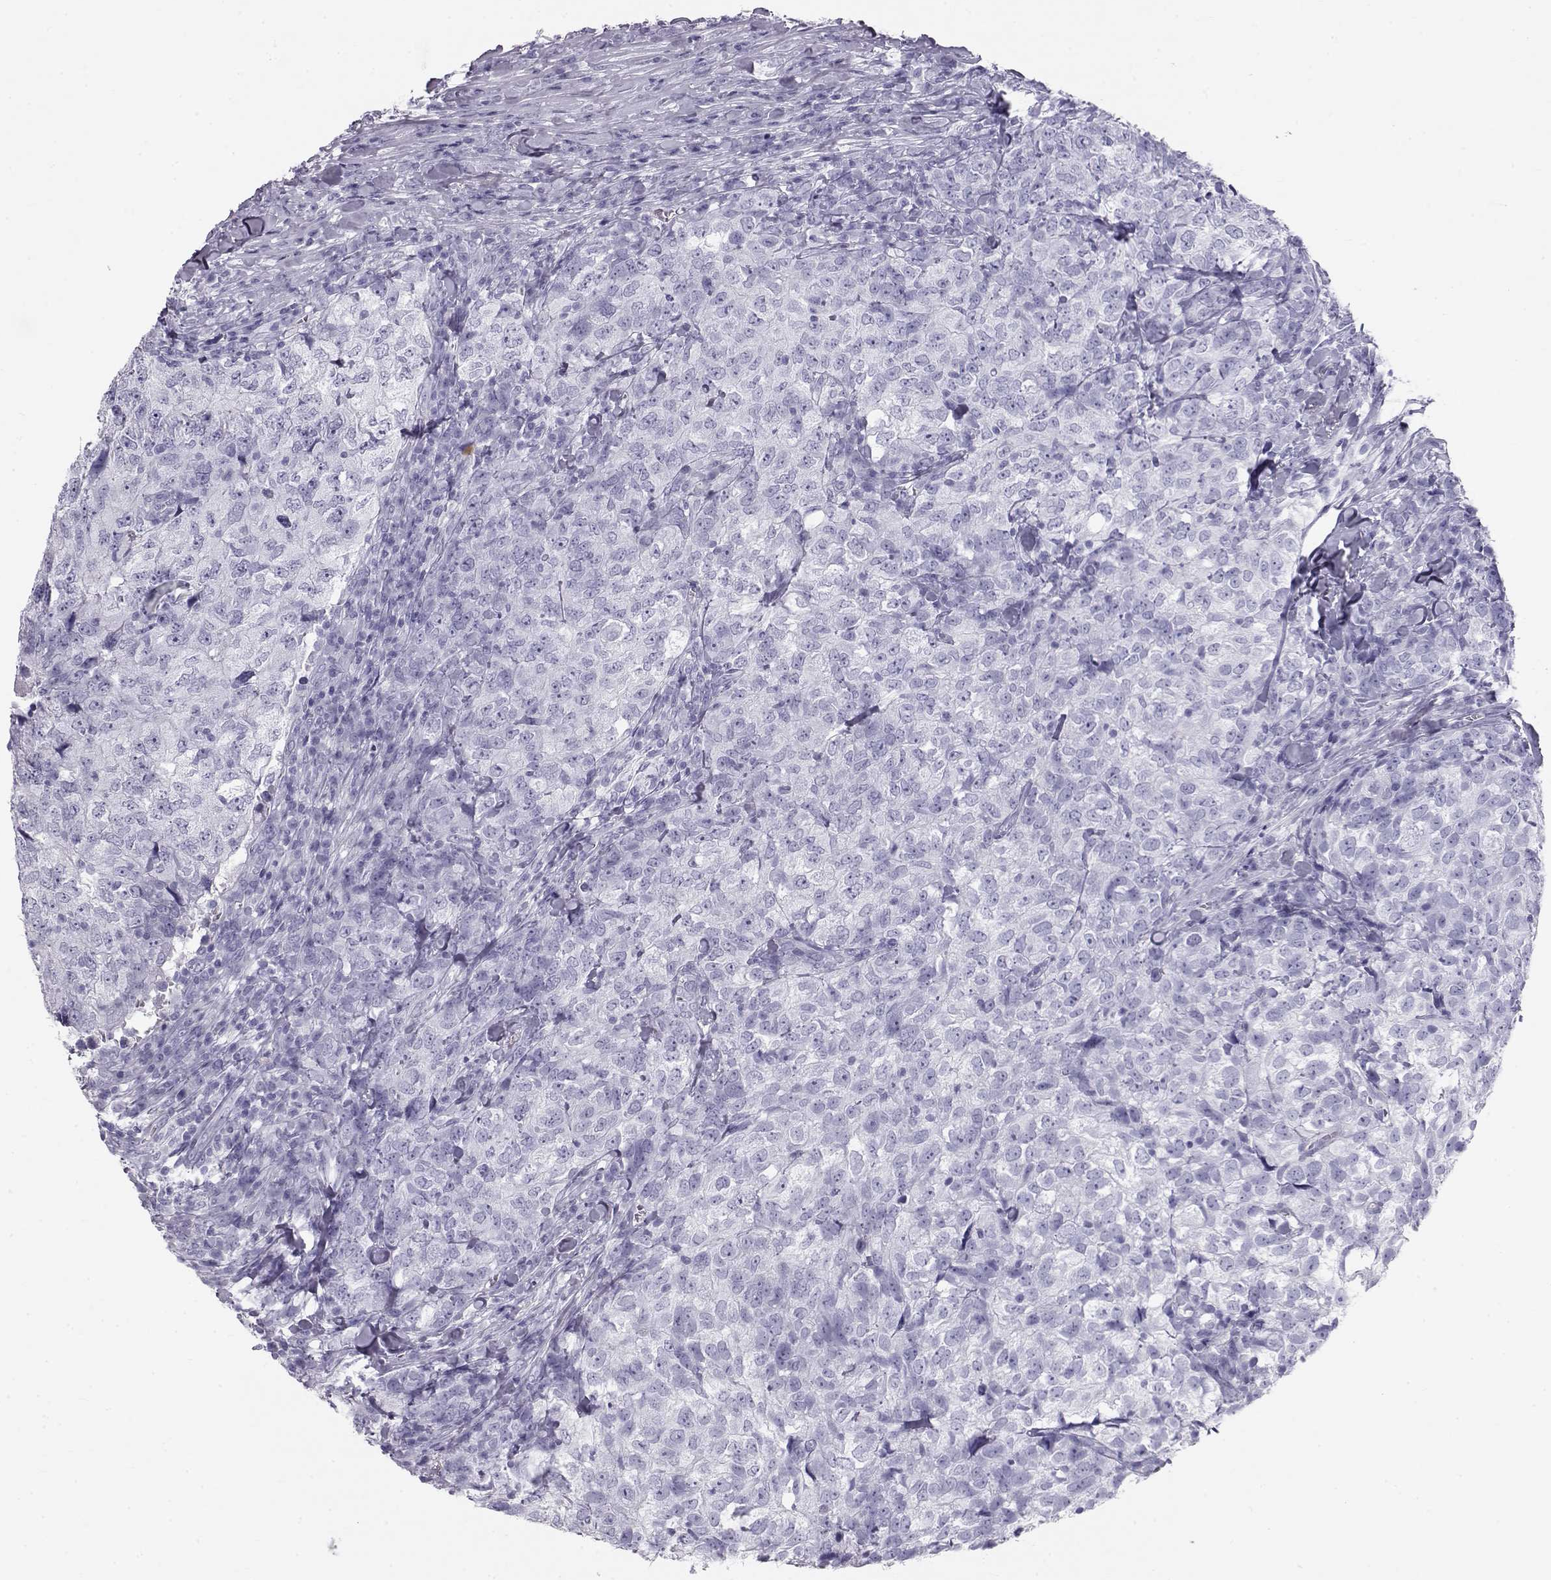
{"staining": {"intensity": "negative", "quantity": "none", "location": "none"}, "tissue": "breast cancer", "cell_type": "Tumor cells", "image_type": "cancer", "snomed": [{"axis": "morphology", "description": "Duct carcinoma"}, {"axis": "topography", "description": "Breast"}], "caption": "Protein analysis of breast intraductal carcinoma demonstrates no significant expression in tumor cells.", "gene": "RD3", "patient": {"sex": "female", "age": 30}}